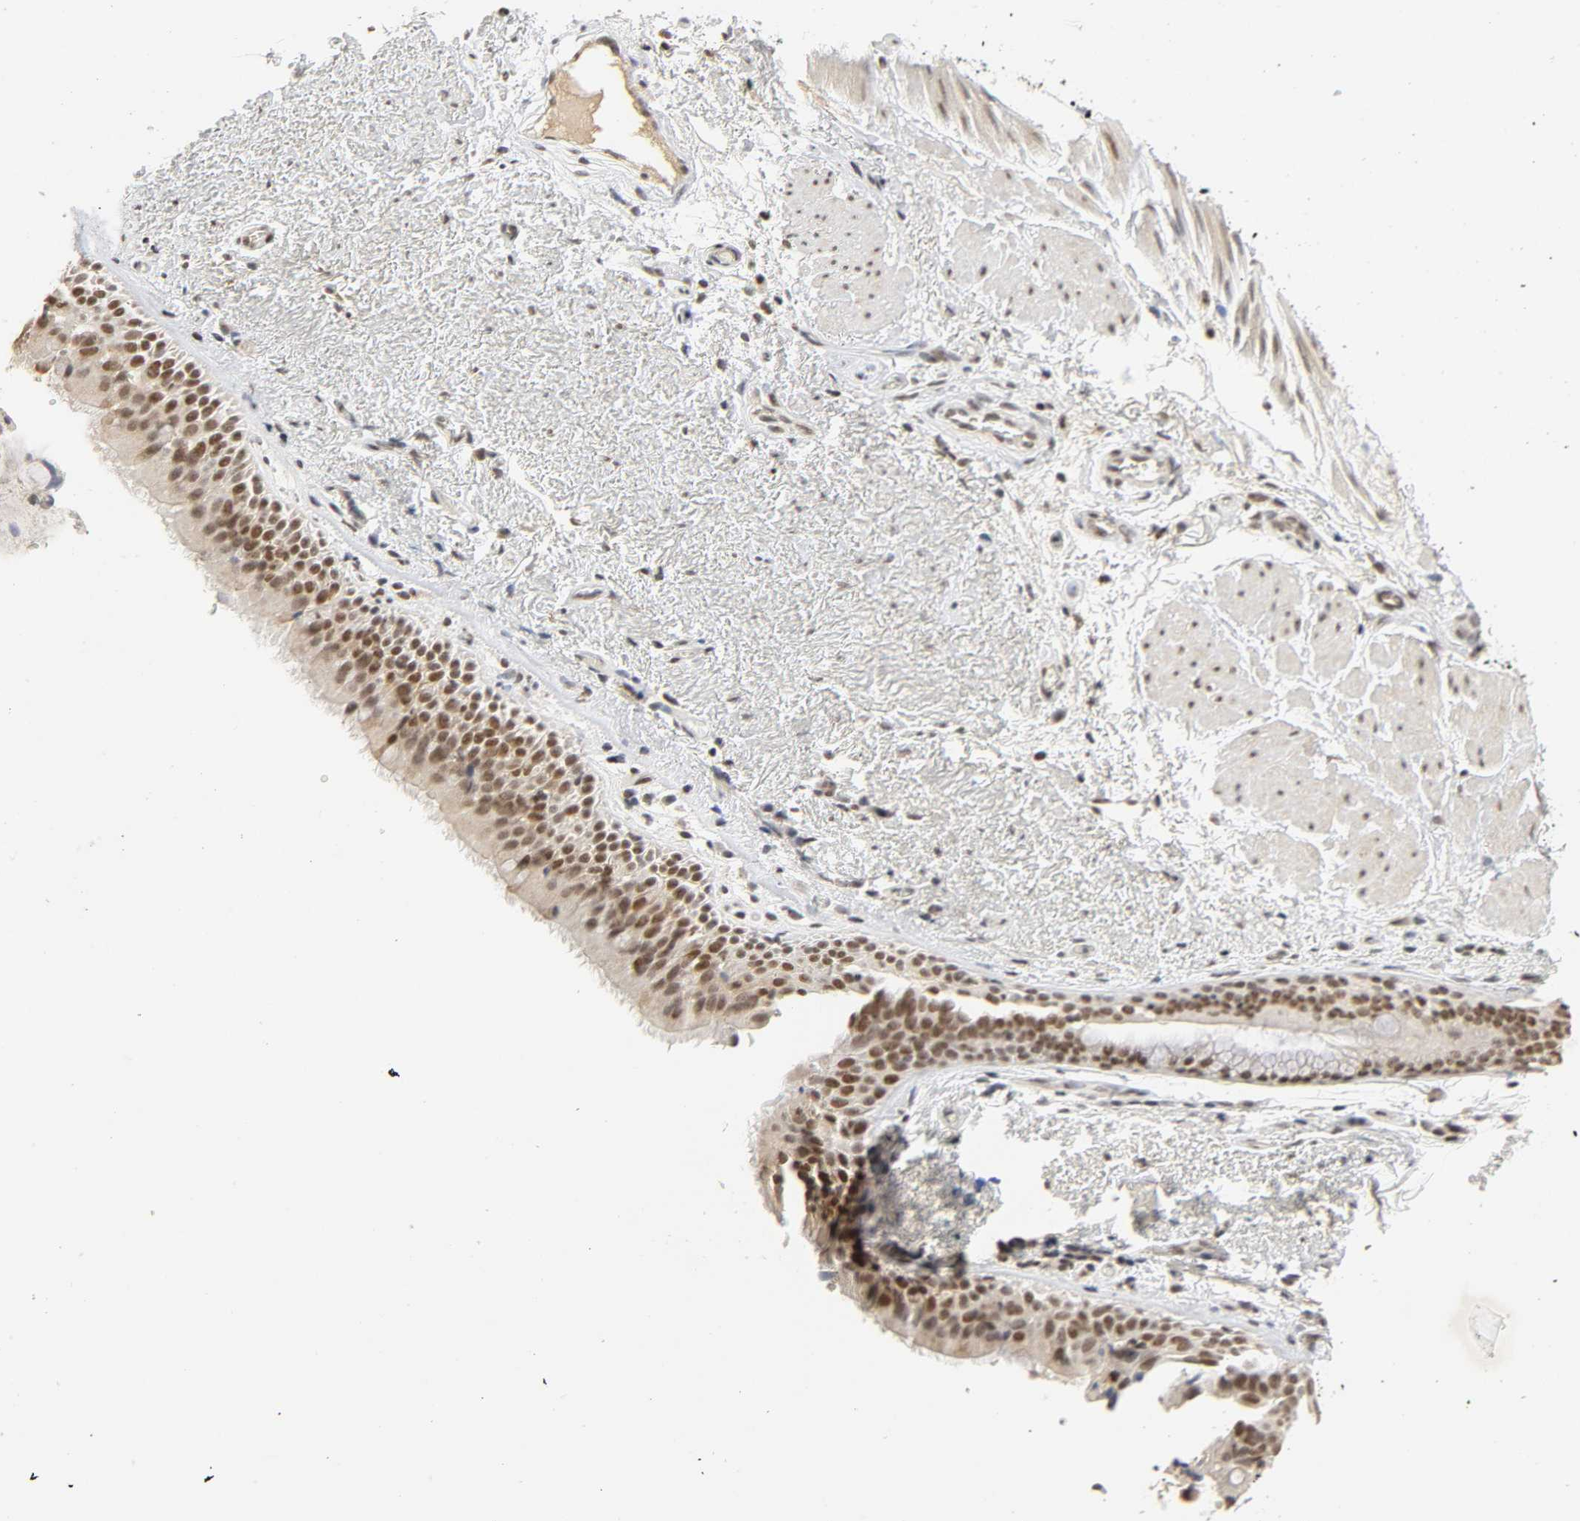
{"staining": {"intensity": "strong", "quantity": ">75%", "location": "nuclear"}, "tissue": "bronchus", "cell_type": "Respiratory epithelial cells", "image_type": "normal", "snomed": [{"axis": "morphology", "description": "Normal tissue, NOS"}, {"axis": "topography", "description": "Bronchus"}], "caption": "This micrograph shows immunohistochemistry (IHC) staining of unremarkable human bronchus, with high strong nuclear expression in about >75% of respiratory epithelial cells.", "gene": "NCOA6", "patient": {"sex": "female", "age": 54}}